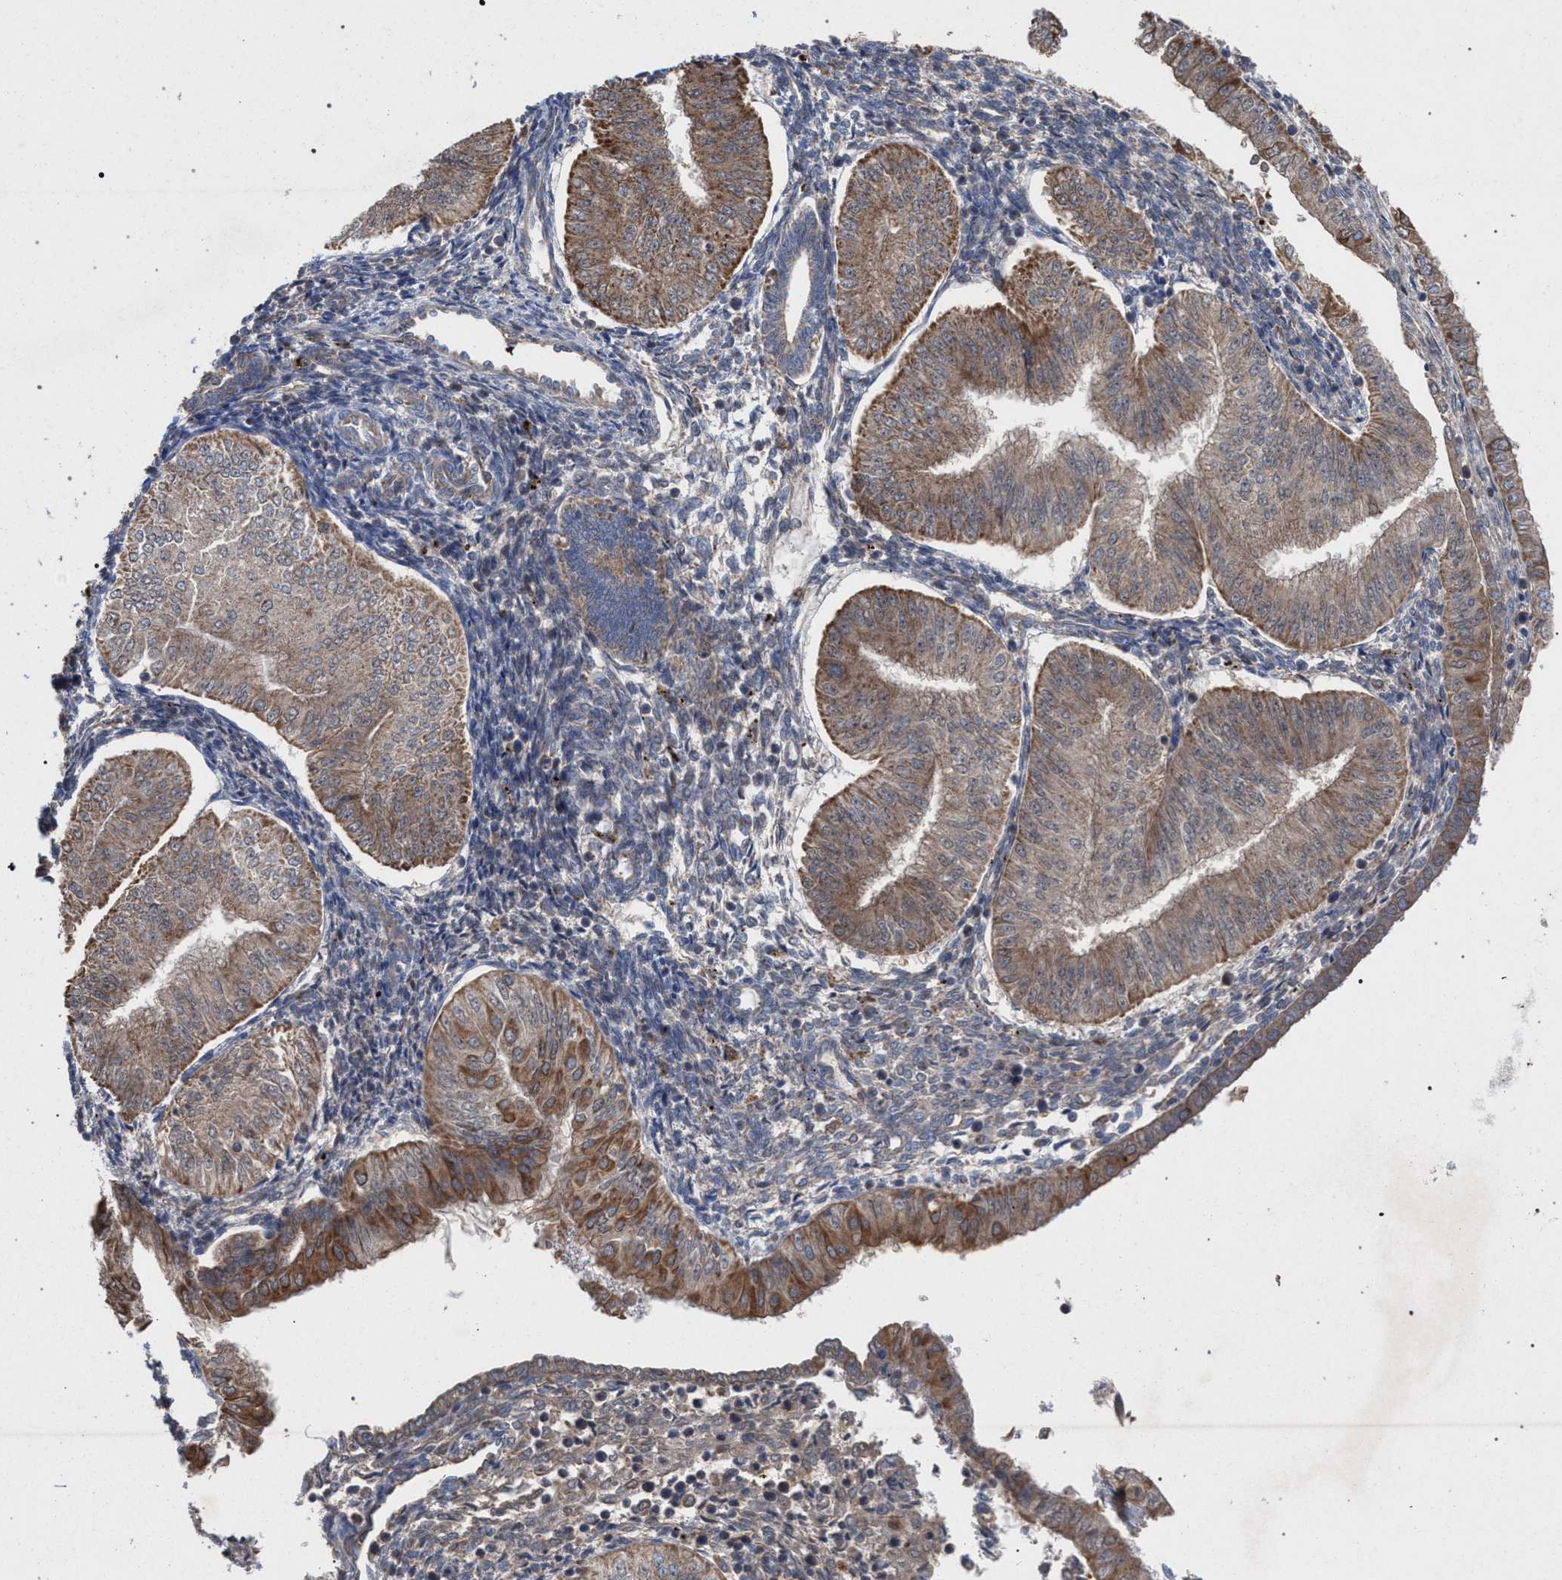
{"staining": {"intensity": "moderate", "quantity": ">75%", "location": "cytoplasmic/membranous"}, "tissue": "endometrial cancer", "cell_type": "Tumor cells", "image_type": "cancer", "snomed": [{"axis": "morphology", "description": "Normal tissue, NOS"}, {"axis": "morphology", "description": "Adenocarcinoma, NOS"}, {"axis": "topography", "description": "Endometrium"}], "caption": "Approximately >75% of tumor cells in human endometrial cancer display moderate cytoplasmic/membranous protein staining as visualized by brown immunohistochemical staining.", "gene": "BCL2L12", "patient": {"sex": "female", "age": 53}}